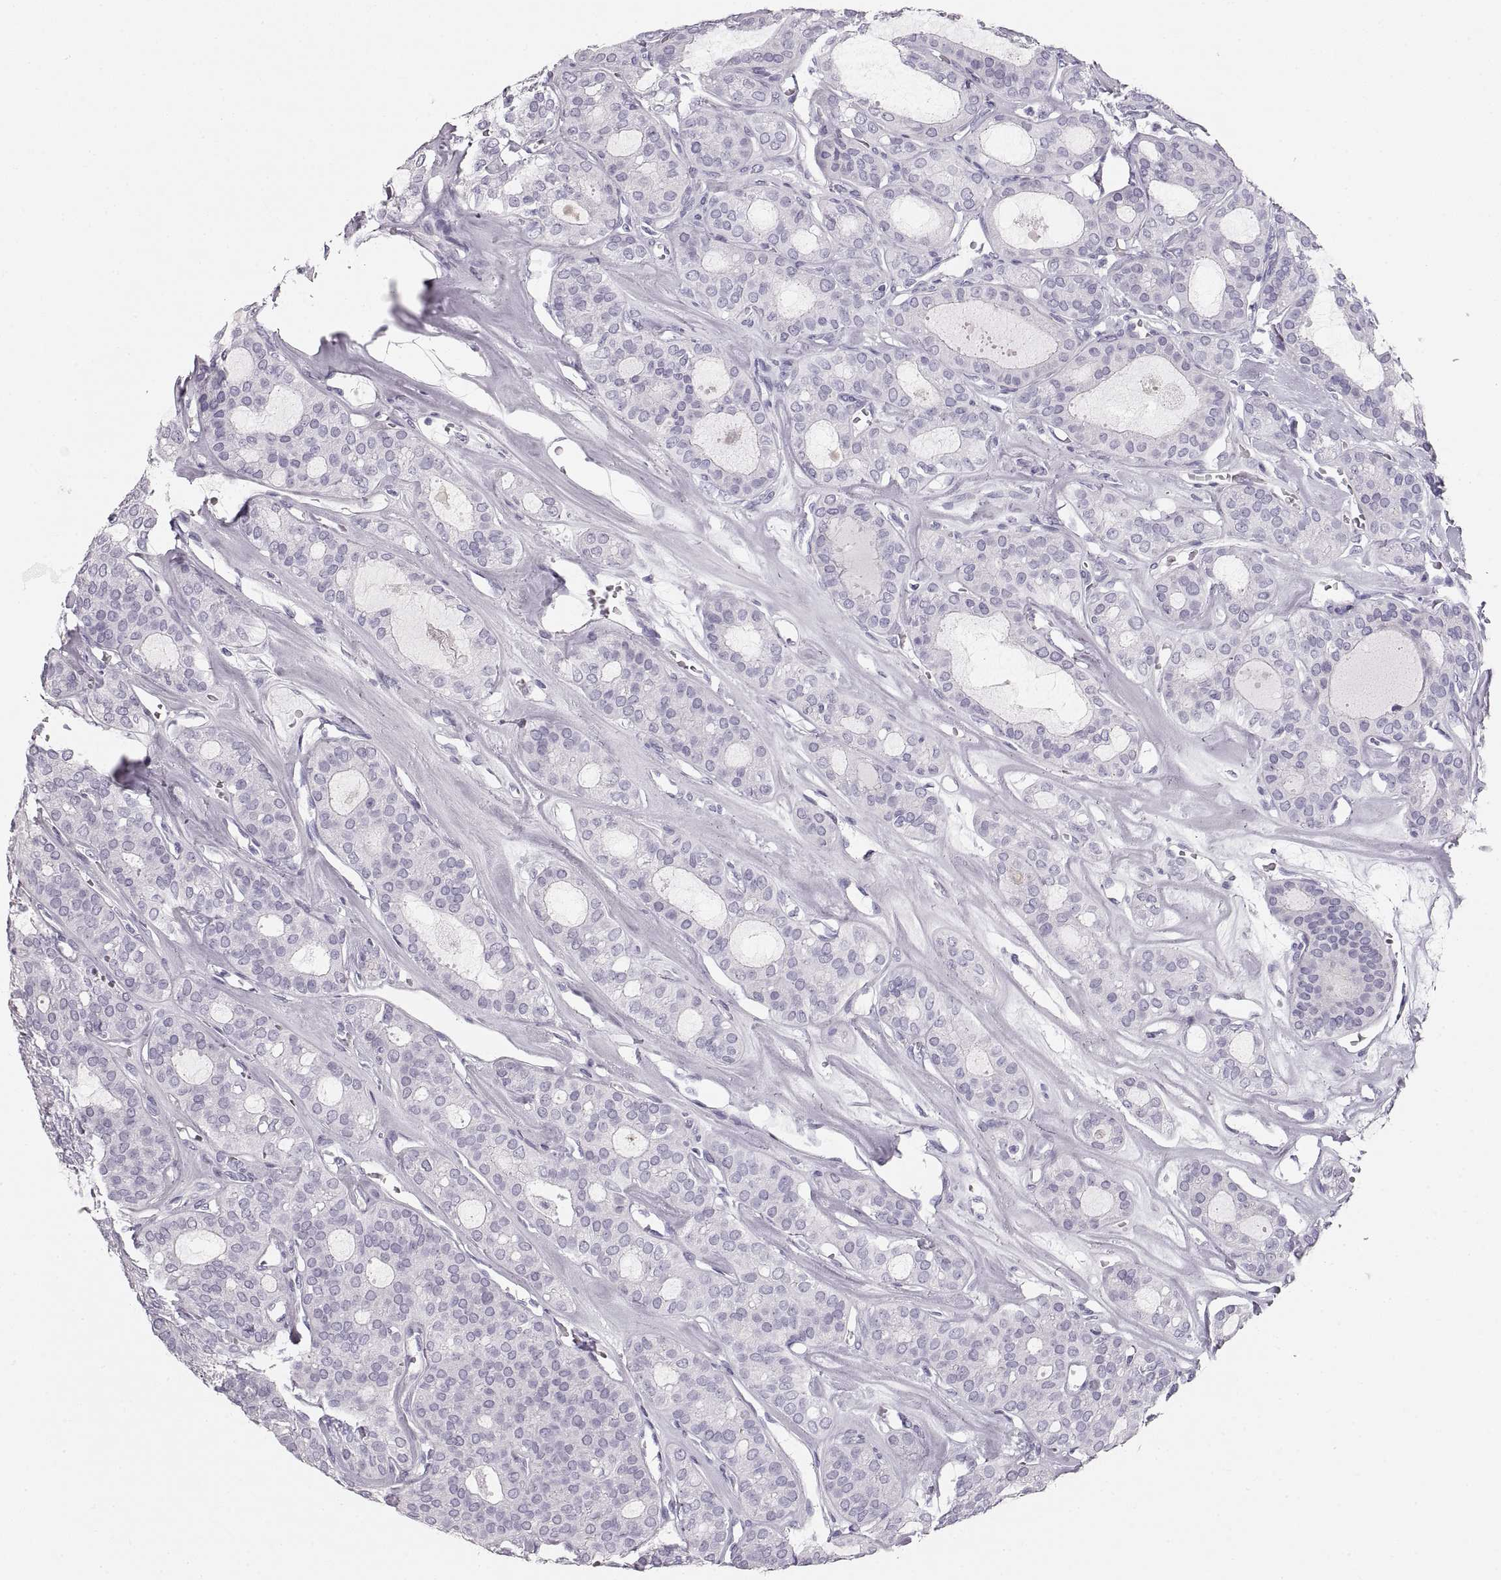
{"staining": {"intensity": "negative", "quantity": "none", "location": "none"}, "tissue": "thyroid cancer", "cell_type": "Tumor cells", "image_type": "cancer", "snomed": [{"axis": "morphology", "description": "Follicular adenoma carcinoma, NOS"}, {"axis": "topography", "description": "Thyroid gland"}], "caption": "Immunohistochemistry of thyroid follicular adenoma carcinoma shows no expression in tumor cells. (DAB immunohistochemistry (IHC), high magnification).", "gene": "CRYAA", "patient": {"sex": "male", "age": 75}}